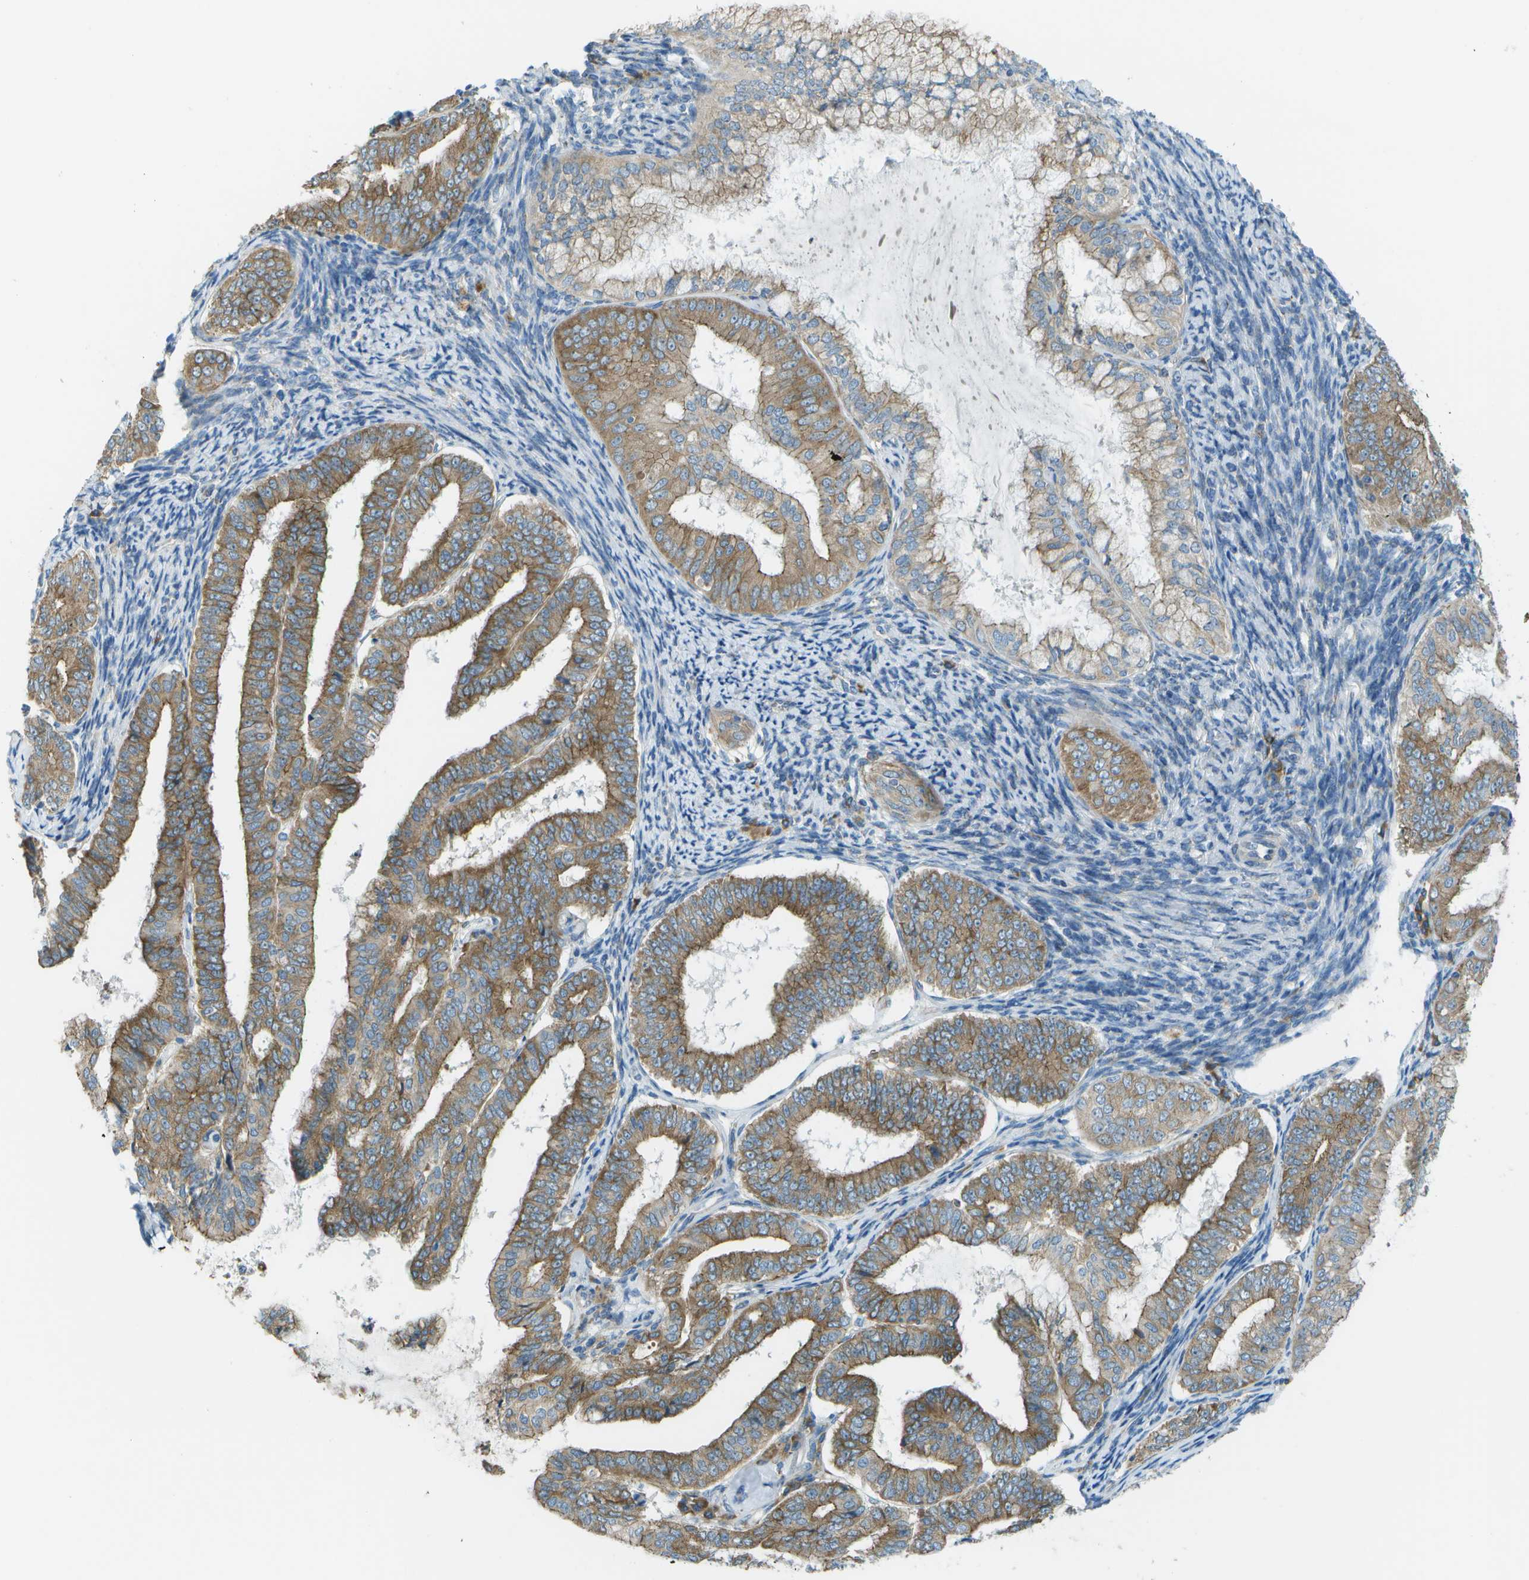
{"staining": {"intensity": "moderate", "quantity": ">75%", "location": "cytoplasmic/membranous"}, "tissue": "endometrial cancer", "cell_type": "Tumor cells", "image_type": "cancer", "snomed": [{"axis": "morphology", "description": "Adenocarcinoma, NOS"}, {"axis": "topography", "description": "Endometrium"}], "caption": "Endometrial cancer stained with a brown dye displays moderate cytoplasmic/membranous positive positivity in about >75% of tumor cells.", "gene": "KCTD3", "patient": {"sex": "female", "age": 63}}